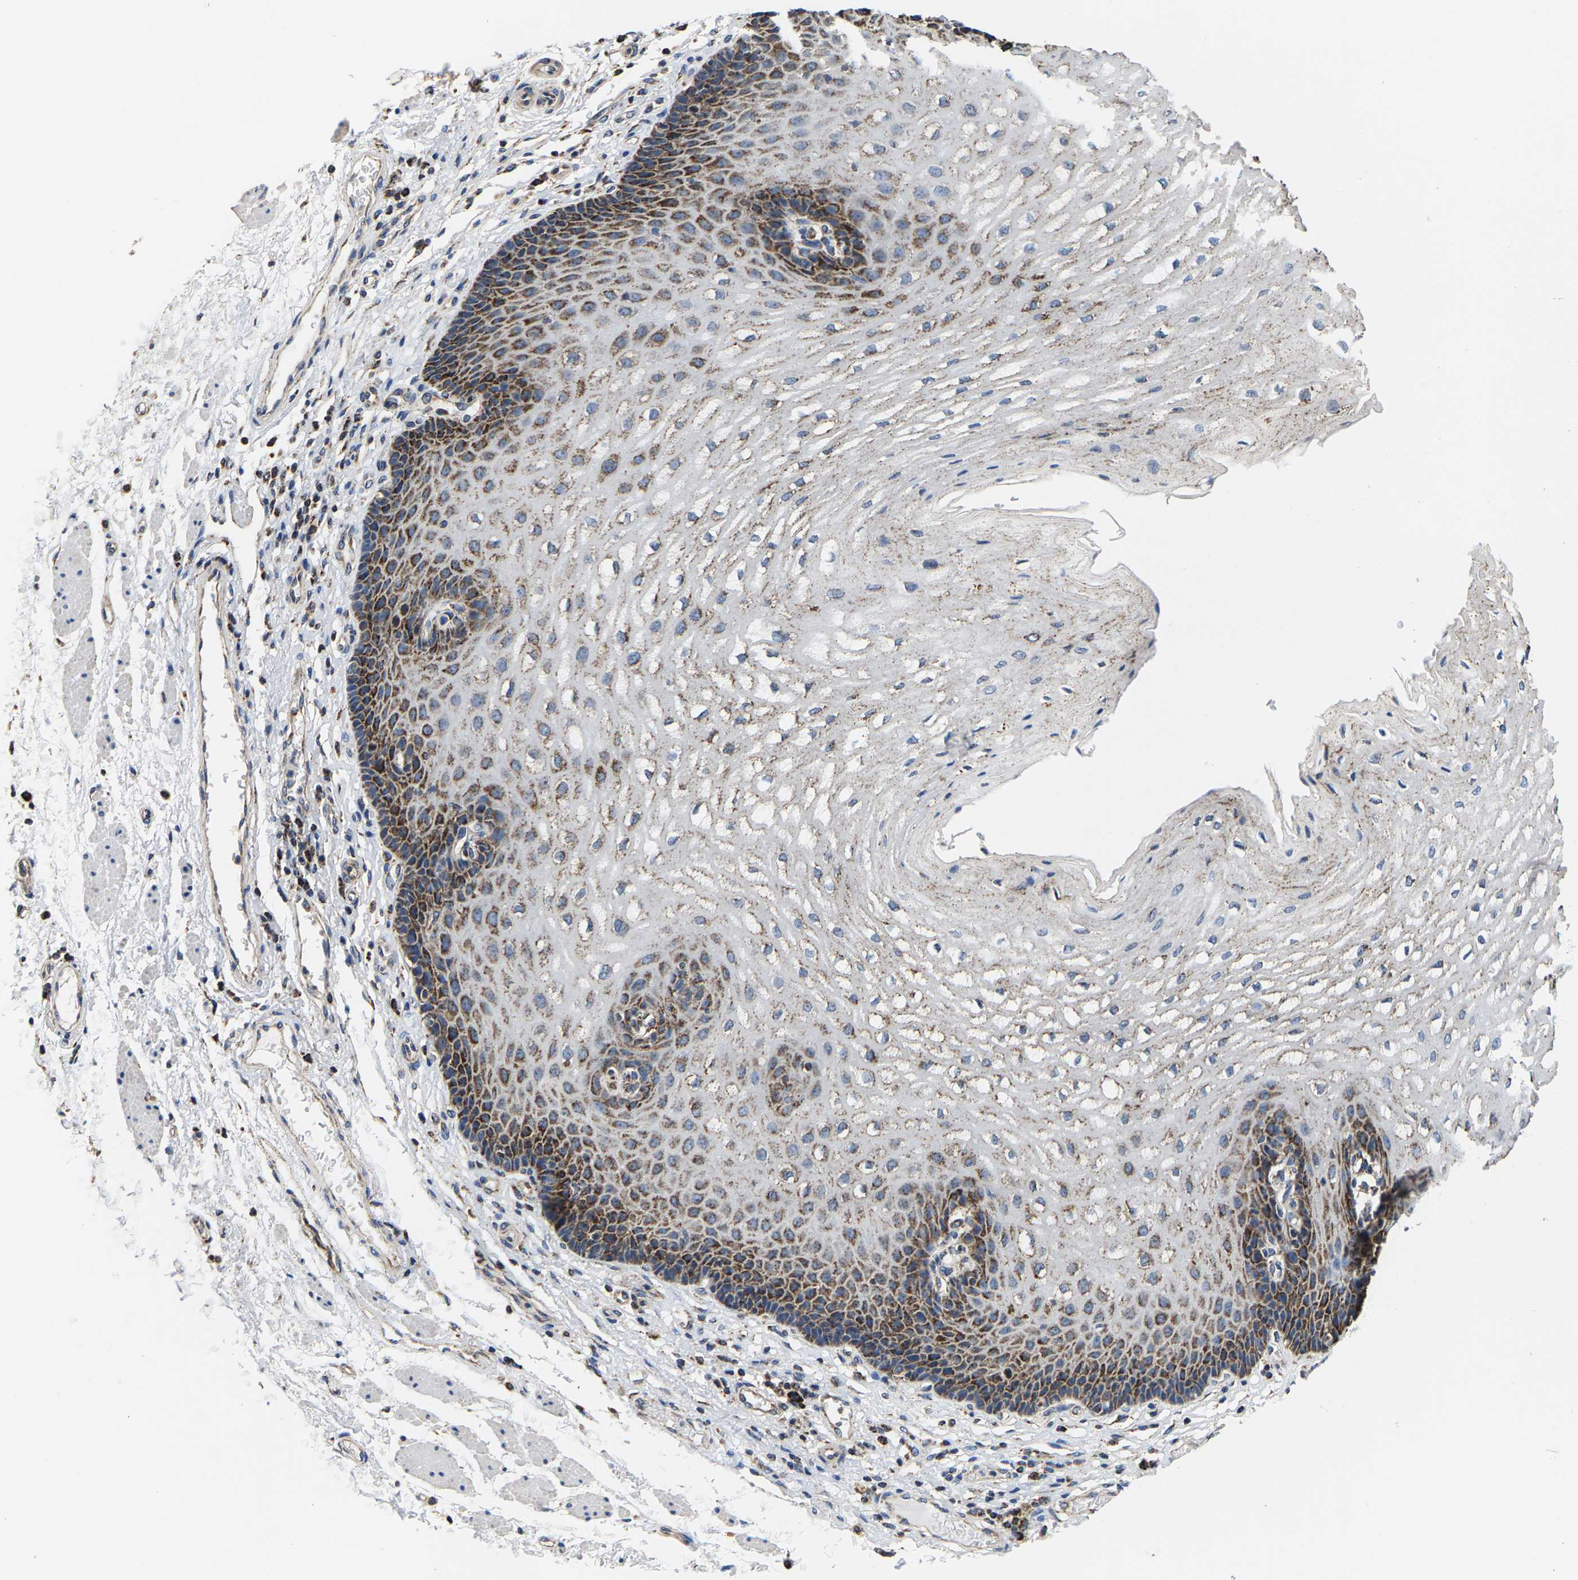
{"staining": {"intensity": "strong", "quantity": ">75%", "location": "cytoplasmic/membranous"}, "tissue": "esophagus", "cell_type": "Squamous epithelial cells", "image_type": "normal", "snomed": [{"axis": "morphology", "description": "Normal tissue, NOS"}, {"axis": "topography", "description": "Esophagus"}], "caption": "Immunohistochemistry (IHC) photomicrograph of benign esophagus: esophagus stained using immunohistochemistry reveals high levels of strong protein expression localized specifically in the cytoplasmic/membranous of squamous epithelial cells, appearing as a cytoplasmic/membranous brown color.", "gene": "SHMT2", "patient": {"sex": "male", "age": 54}}